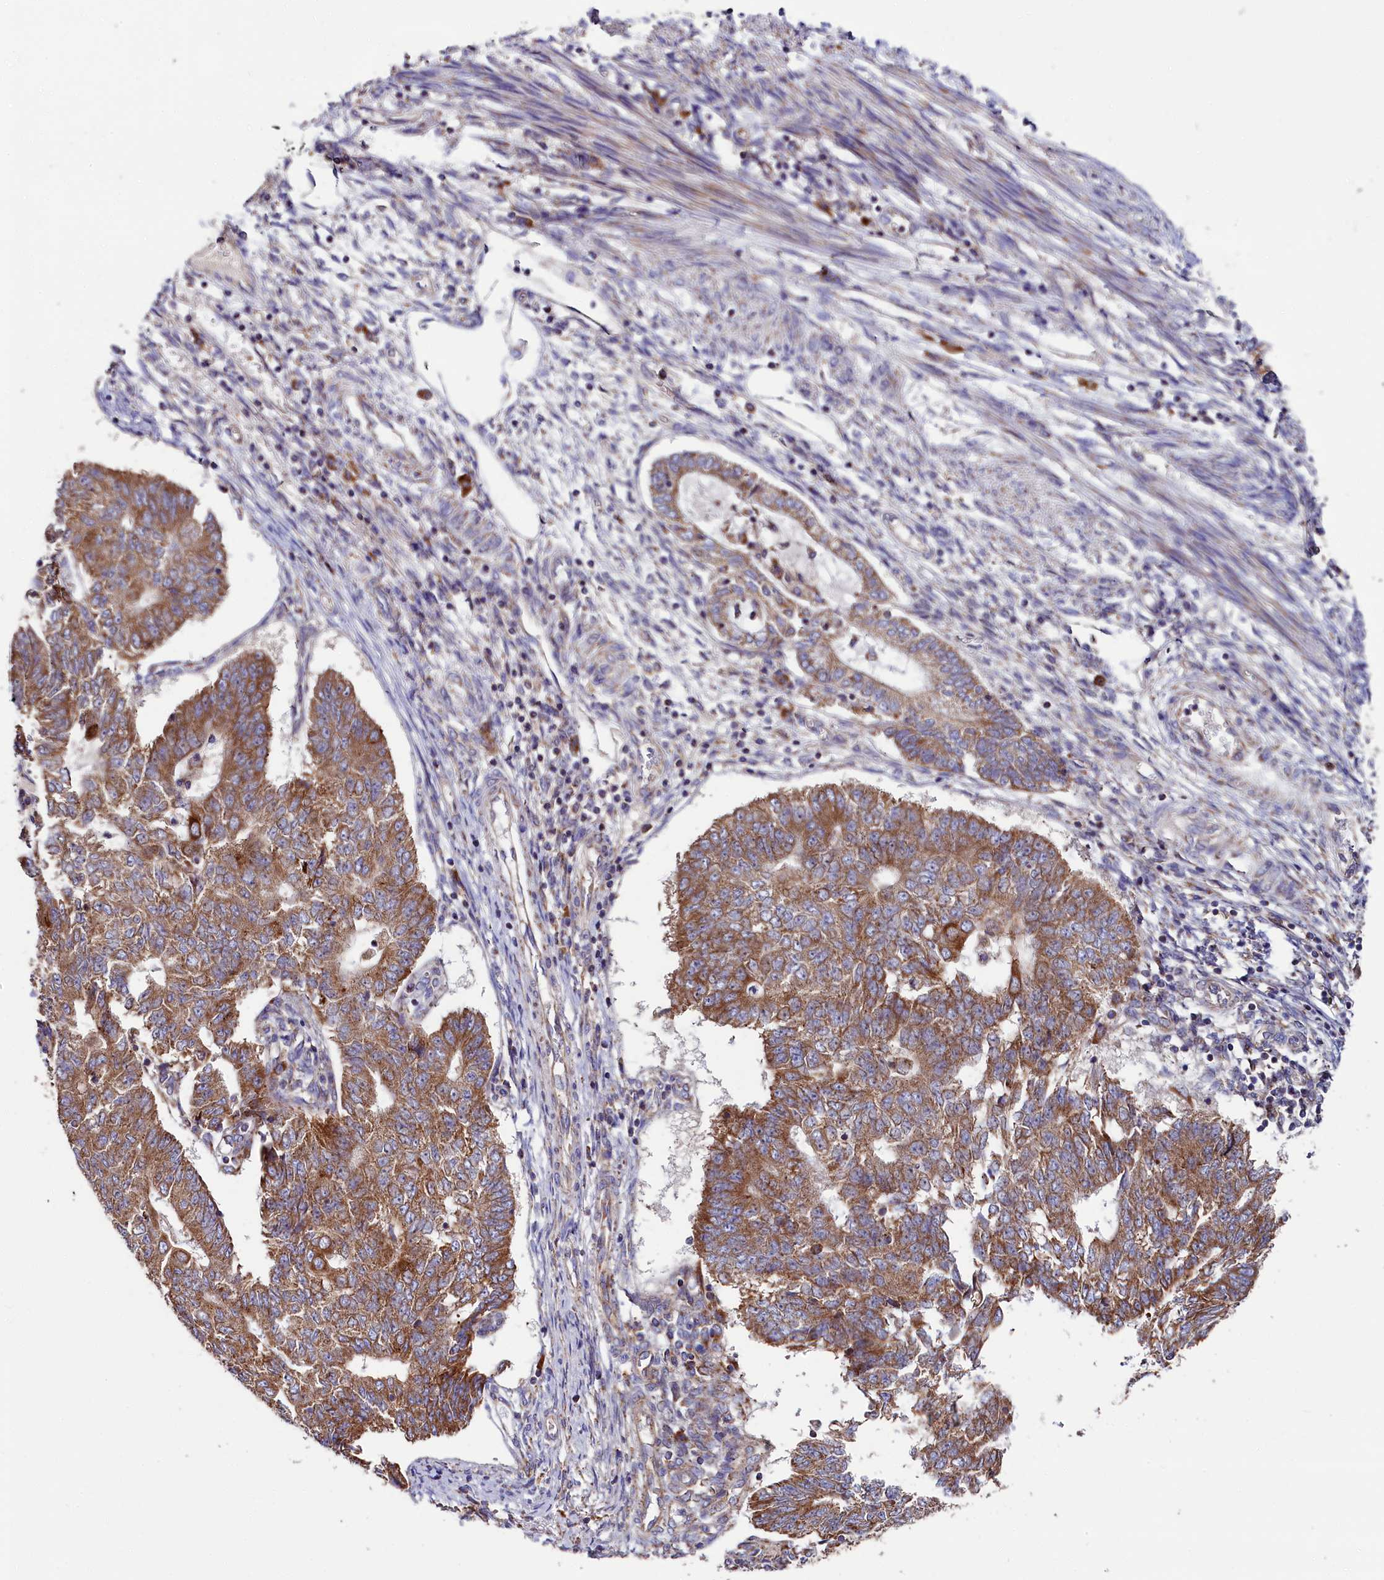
{"staining": {"intensity": "moderate", "quantity": ">75%", "location": "cytoplasmic/membranous"}, "tissue": "endometrial cancer", "cell_type": "Tumor cells", "image_type": "cancer", "snomed": [{"axis": "morphology", "description": "Adenocarcinoma, NOS"}, {"axis": "topography", "description": "Endometrium"}], "caption": "This micrograph reveals IHC staining of endometrial adenocarcinoma, with medium moderate cytoplasmic/membranous positivity in about >75% of tumor cells.", "gene": "ZSWIM1", "patient": {"sex": "female", "age": 32}}